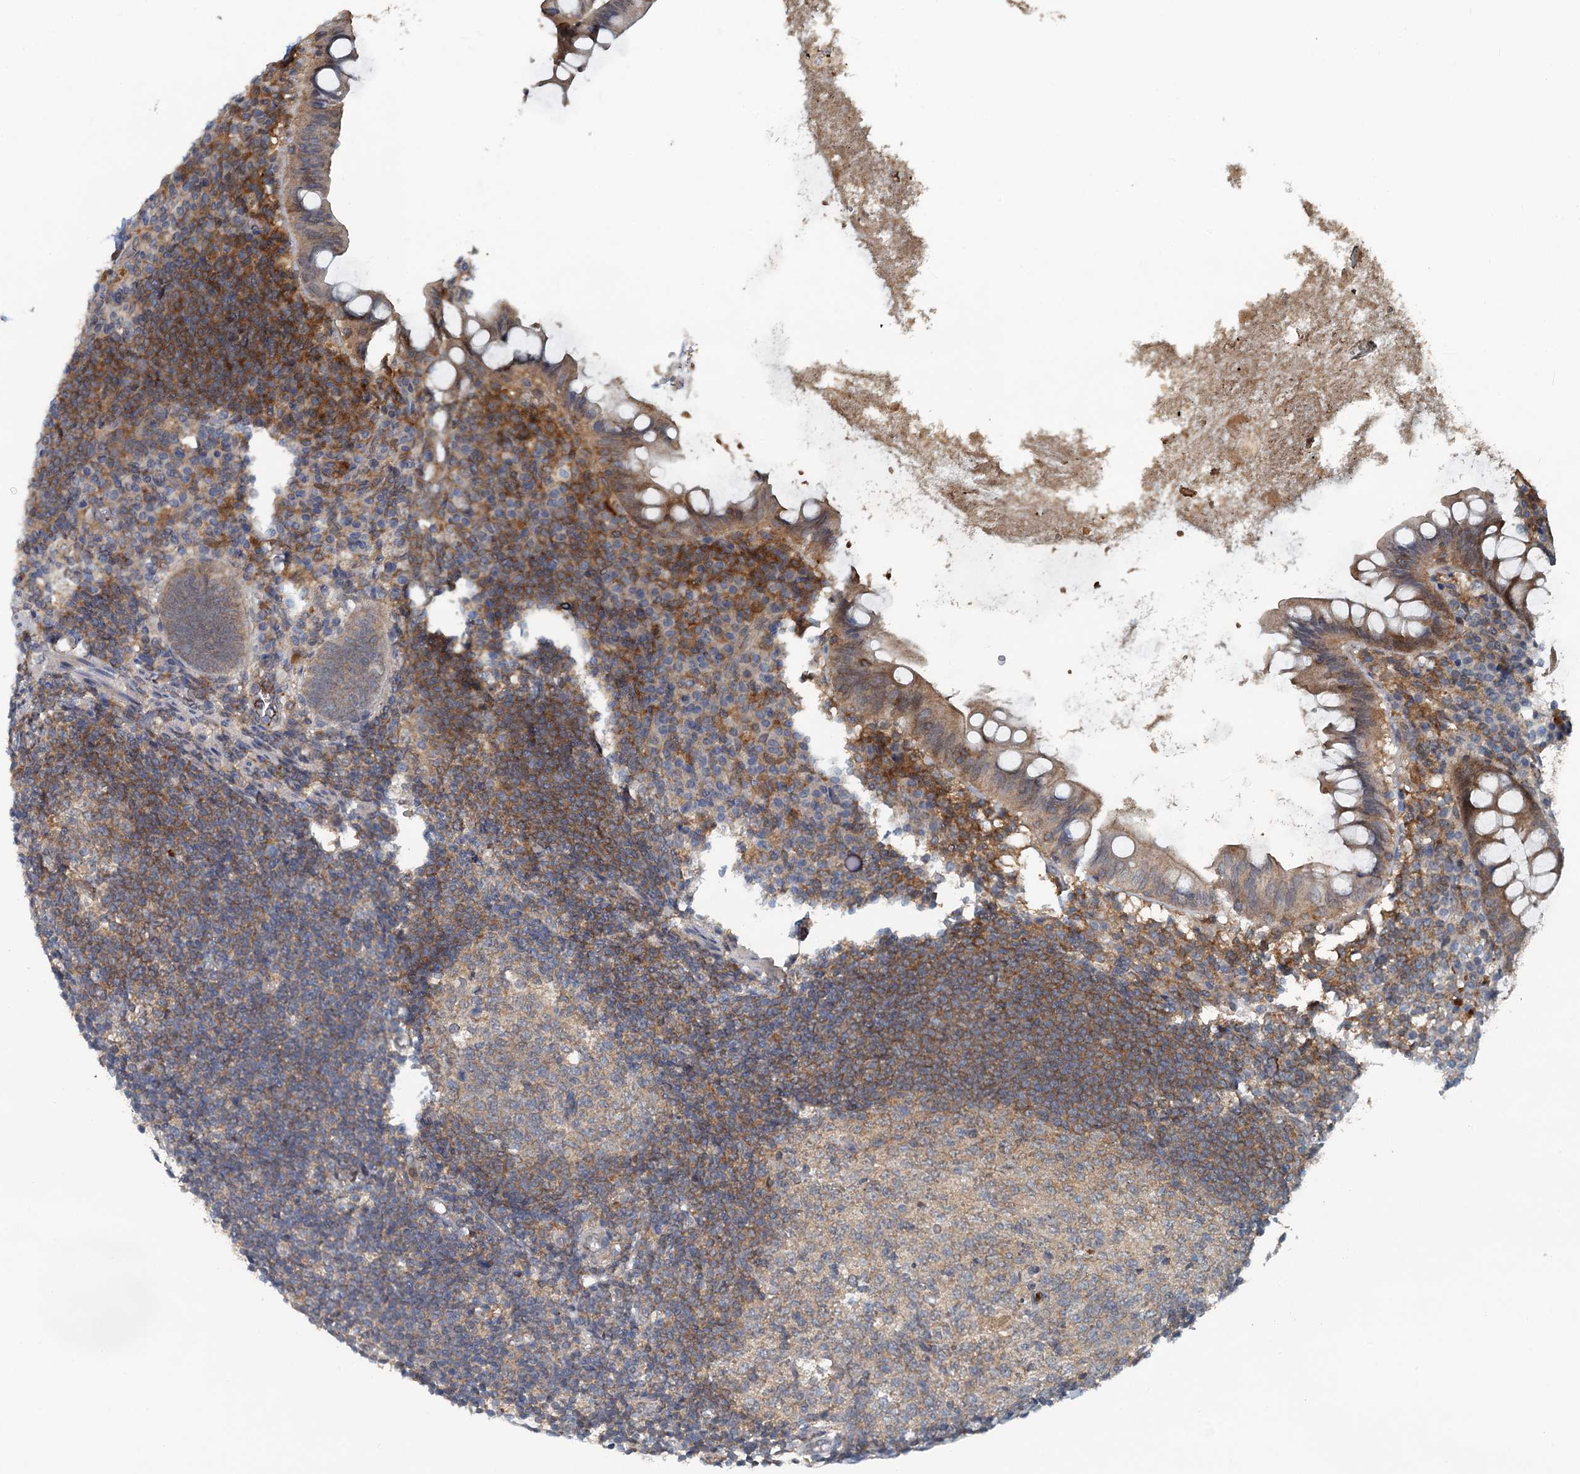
{"staining": {"intensity": "moderate", "quantity": "25%-75%", "location": "cytoplasmic/membranous"}, "tissue": "appendix", "cell_type": "Glandular cells", "image_type": "normal", "snomed": [{"axis": "morphology", "description": "Normal tissue, NOS"}, {"axis": "topography", "description": "Appendix"}], "caption": "This is an image of immunohistochemistry (IHC) staining of benign appendix, which shows moderate positivity in the cytoplasmic/membranous of glandular cells.", "gene": "GCLM", "patient": {"sex": "female", "age": 51}}